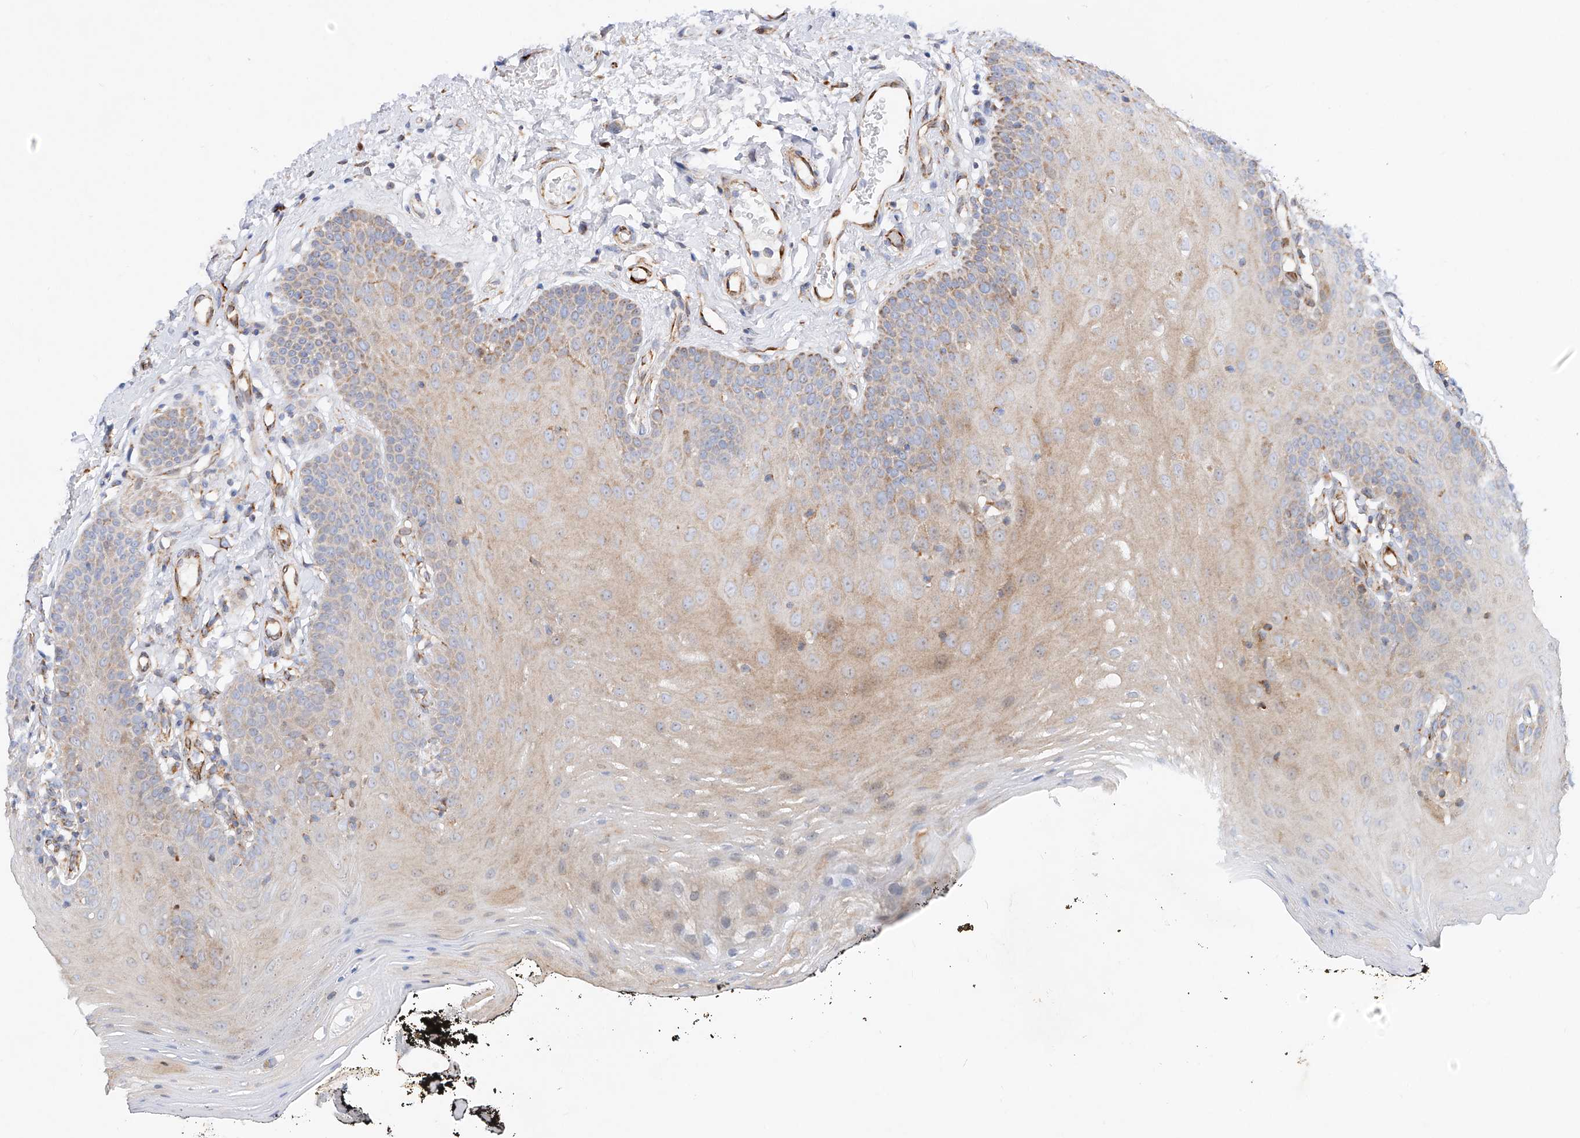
{"staining": {"intensity": "weak", "quantity": "25%-75%", "location": "cytoplasmic/membranous"}, "tissue": "oral mucosa", "cell_type": "Squamous epithelial cells", "image_type": "normal", "snomed": [{"axis": "morphology", "description": "Normal tissue, NOS"}, {"axis": "topography", "description": "Oral tissue"}], "caption": "Squamous epithelial cells show low levels of weak cytoplasmic/membranous staining in approximately 25%-75% of cells in unremarkable oral mucosa. The protein is stained brown, and the nuclei are stained in blue (DAB IHC with brightfield microscopy, high magnification).", "gene": "CST9", "patient": {"sex": "male", "age": 74}}